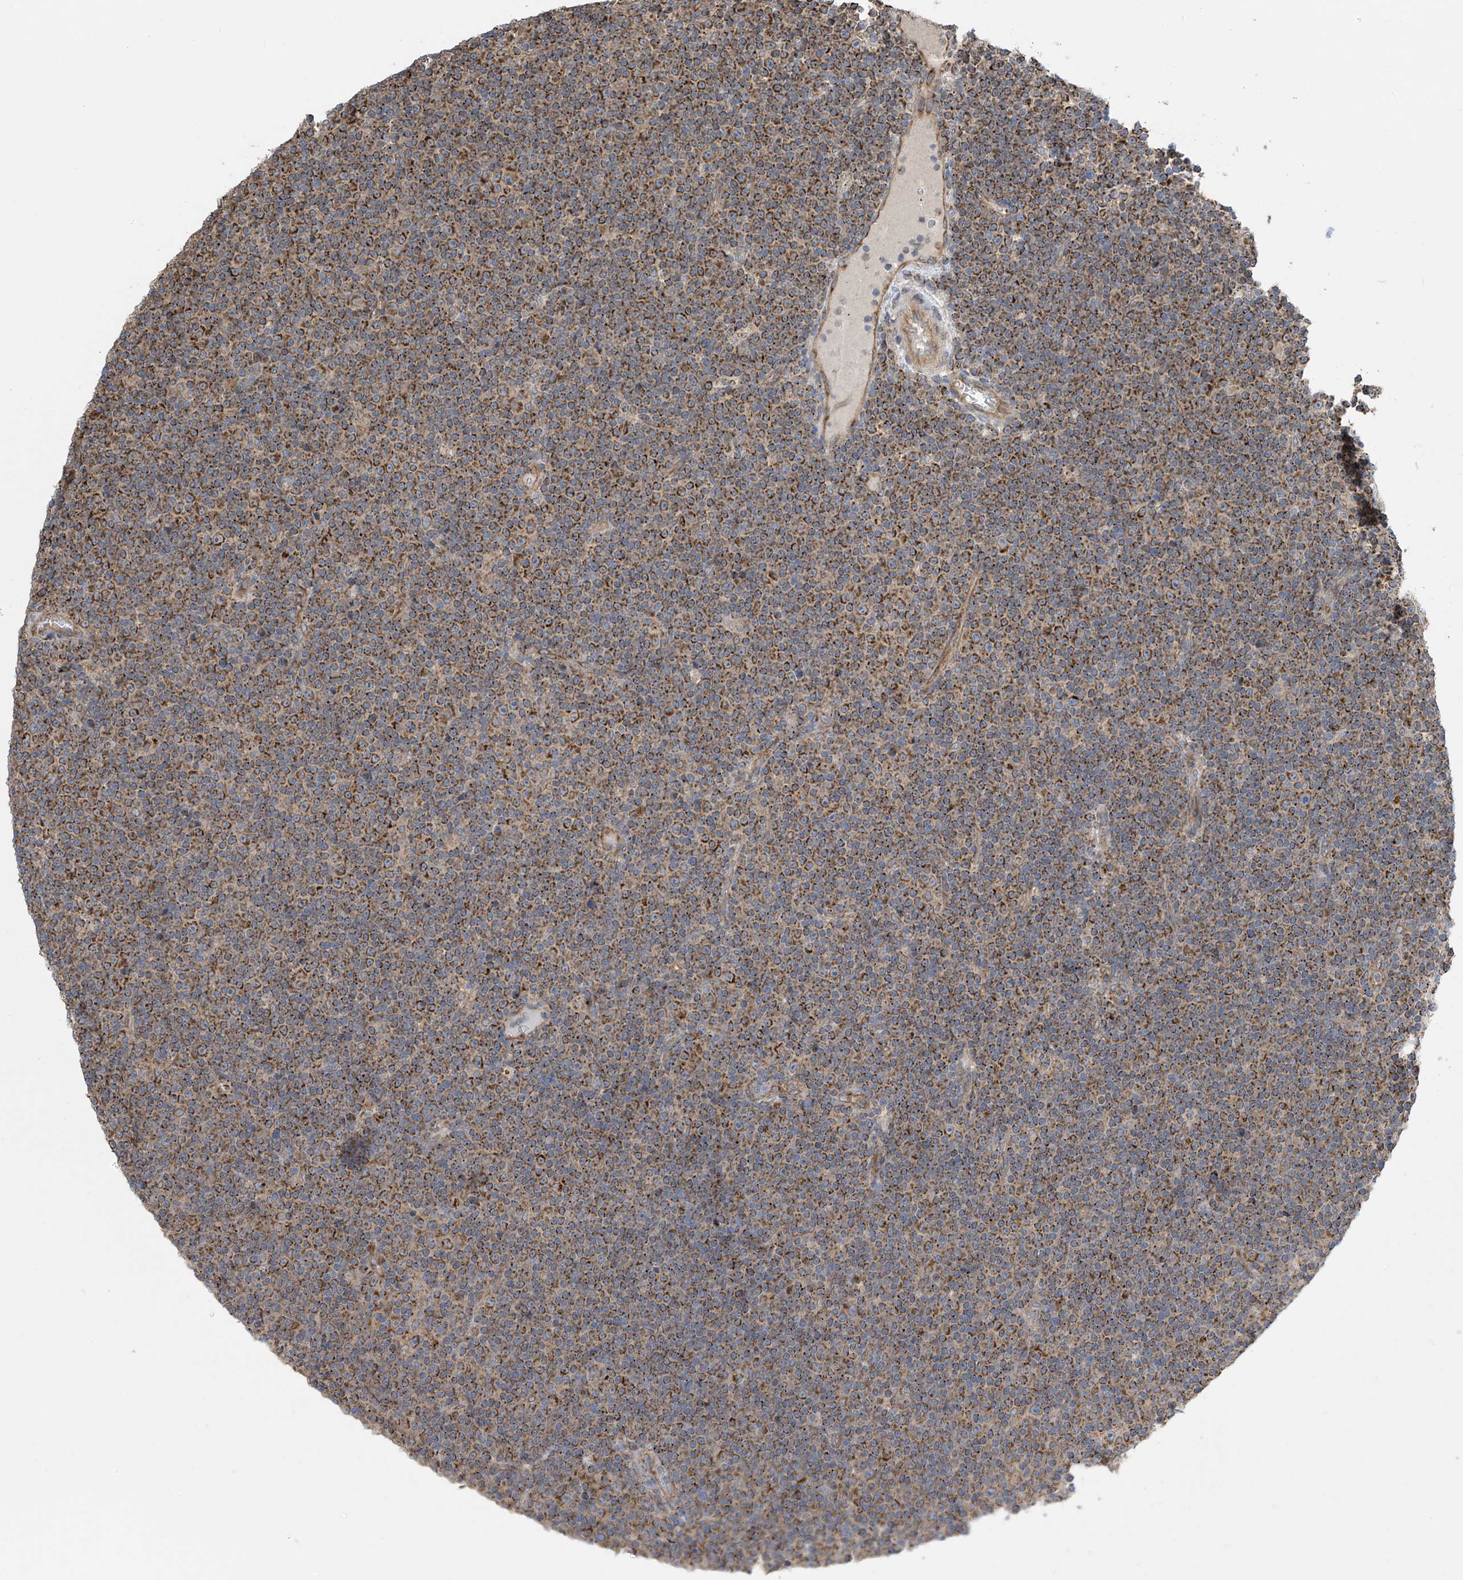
{"staining": {"intensity": "strong", "quantity": ">75%", "location": "cytoplasmic/membranous"}, "tissue": "lymphoma", "cell_type": "Tumor cells", "image_type": "cancer", "snomed": [{"axis": "morphology", "description": "Malignant lymphoma, non-Hodgkin's type, Low grade"}, {"axis": "topography", "description": "Lymph node"}], "caption": "Lymphoma stained for a protein (brown) shows strong cytoplasmic/membranous positive expression in approximately >75% of tumor cells.", "gene": "PNPT1", "patient": {"sex": "female", "age": 67}}